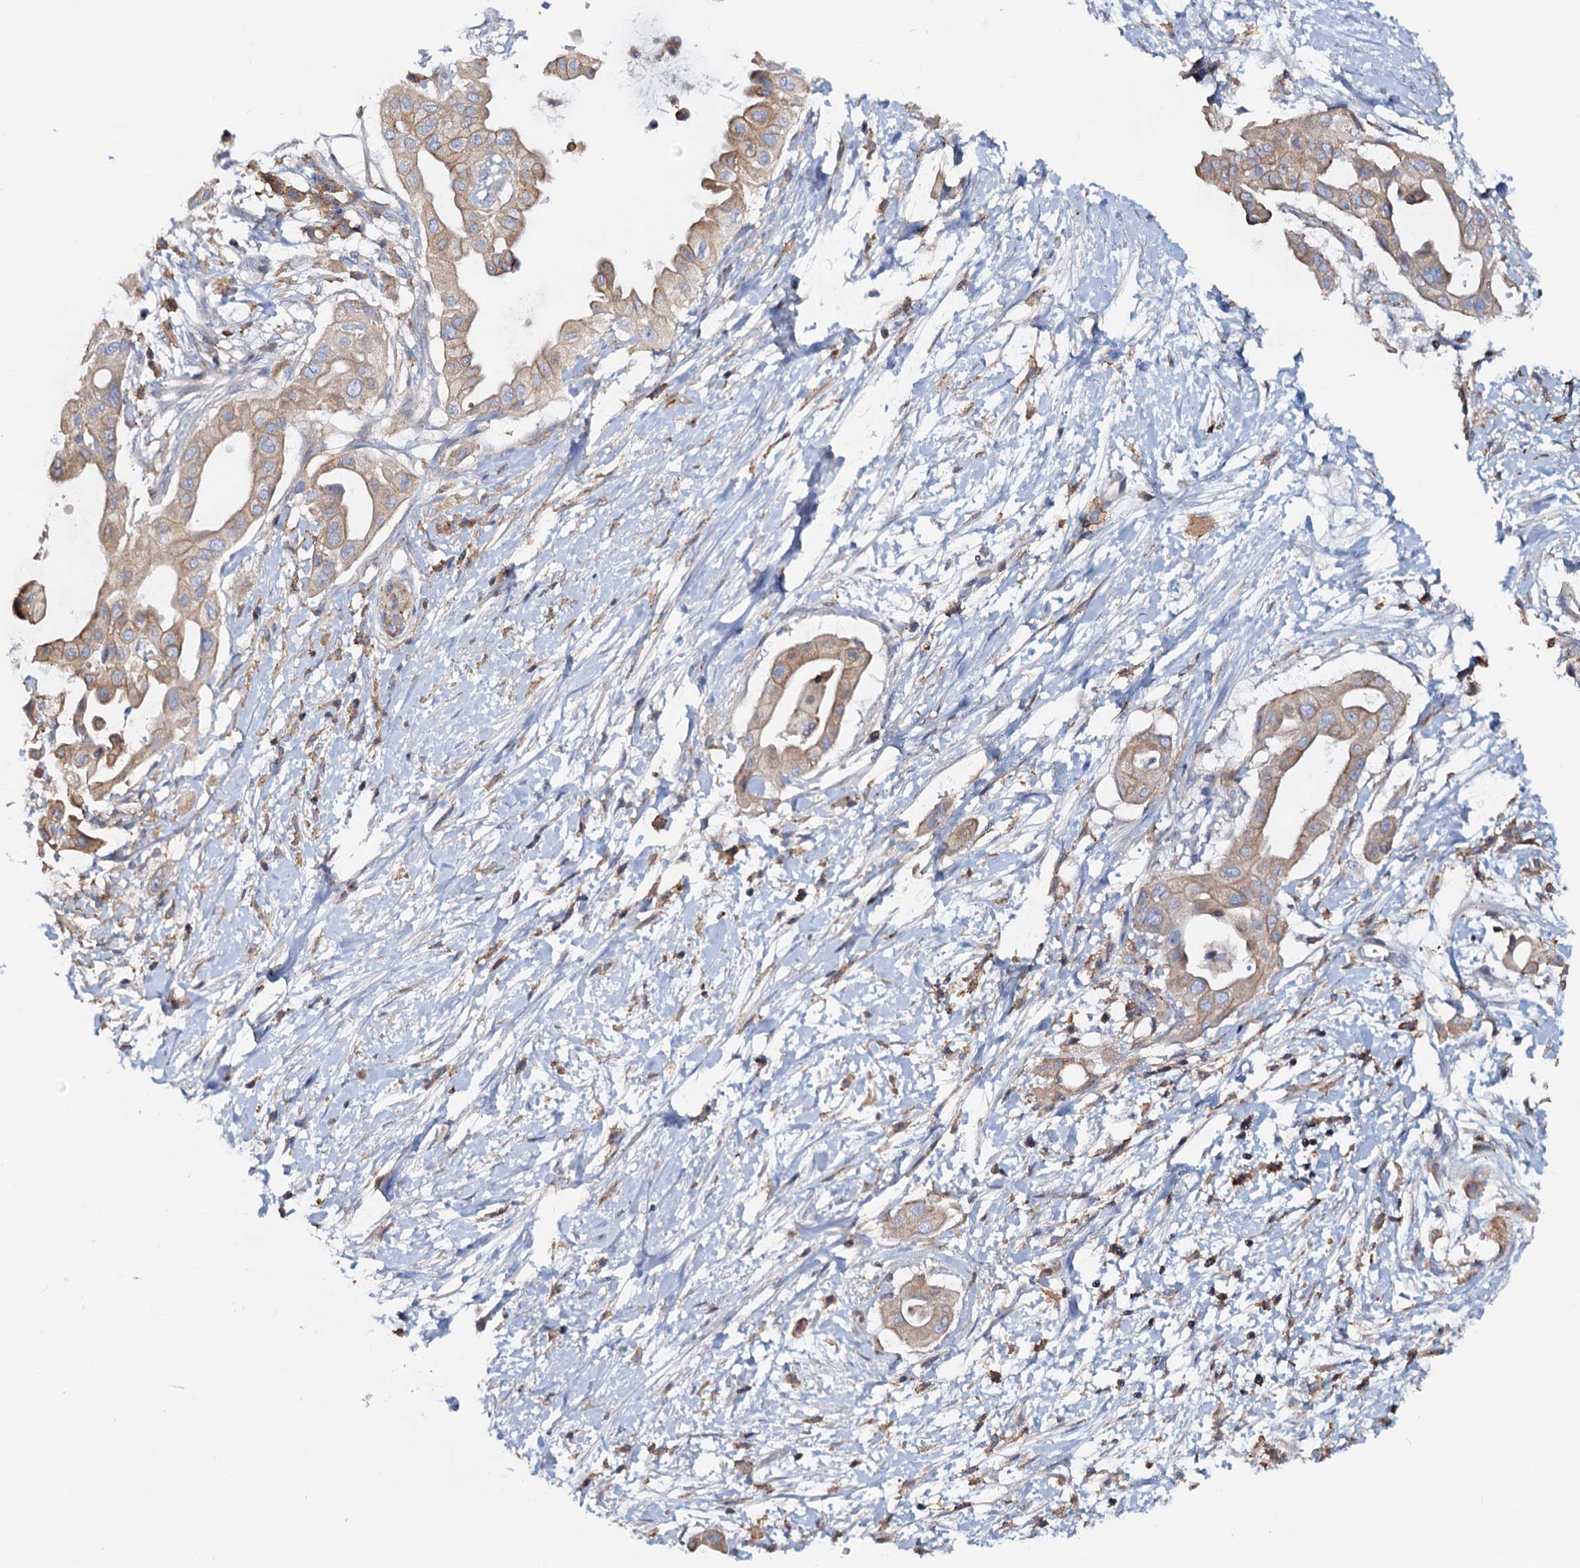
{"staining": {"intensity": "moderate", "quantity": ">75%", "location": "cytoplasmic/membranous"}, "tissue": "pancreatic cancer", "cell_type": "Tumor cells", "image_type": "cancer", "snomed": [{"axis": "morphology", "description": "Adenocarcinoma, NOS"}, {"axis": "topography", "description": "Pancreas"}], "caption": "A micrograph of adenocarcinoma (pancreatic) stained for a protein exhibits moderate cytoplasmic/membranous brown staining in tumor cells.", "gene": "LRCH4", "patient": {"sex": "male", "age": 68}}